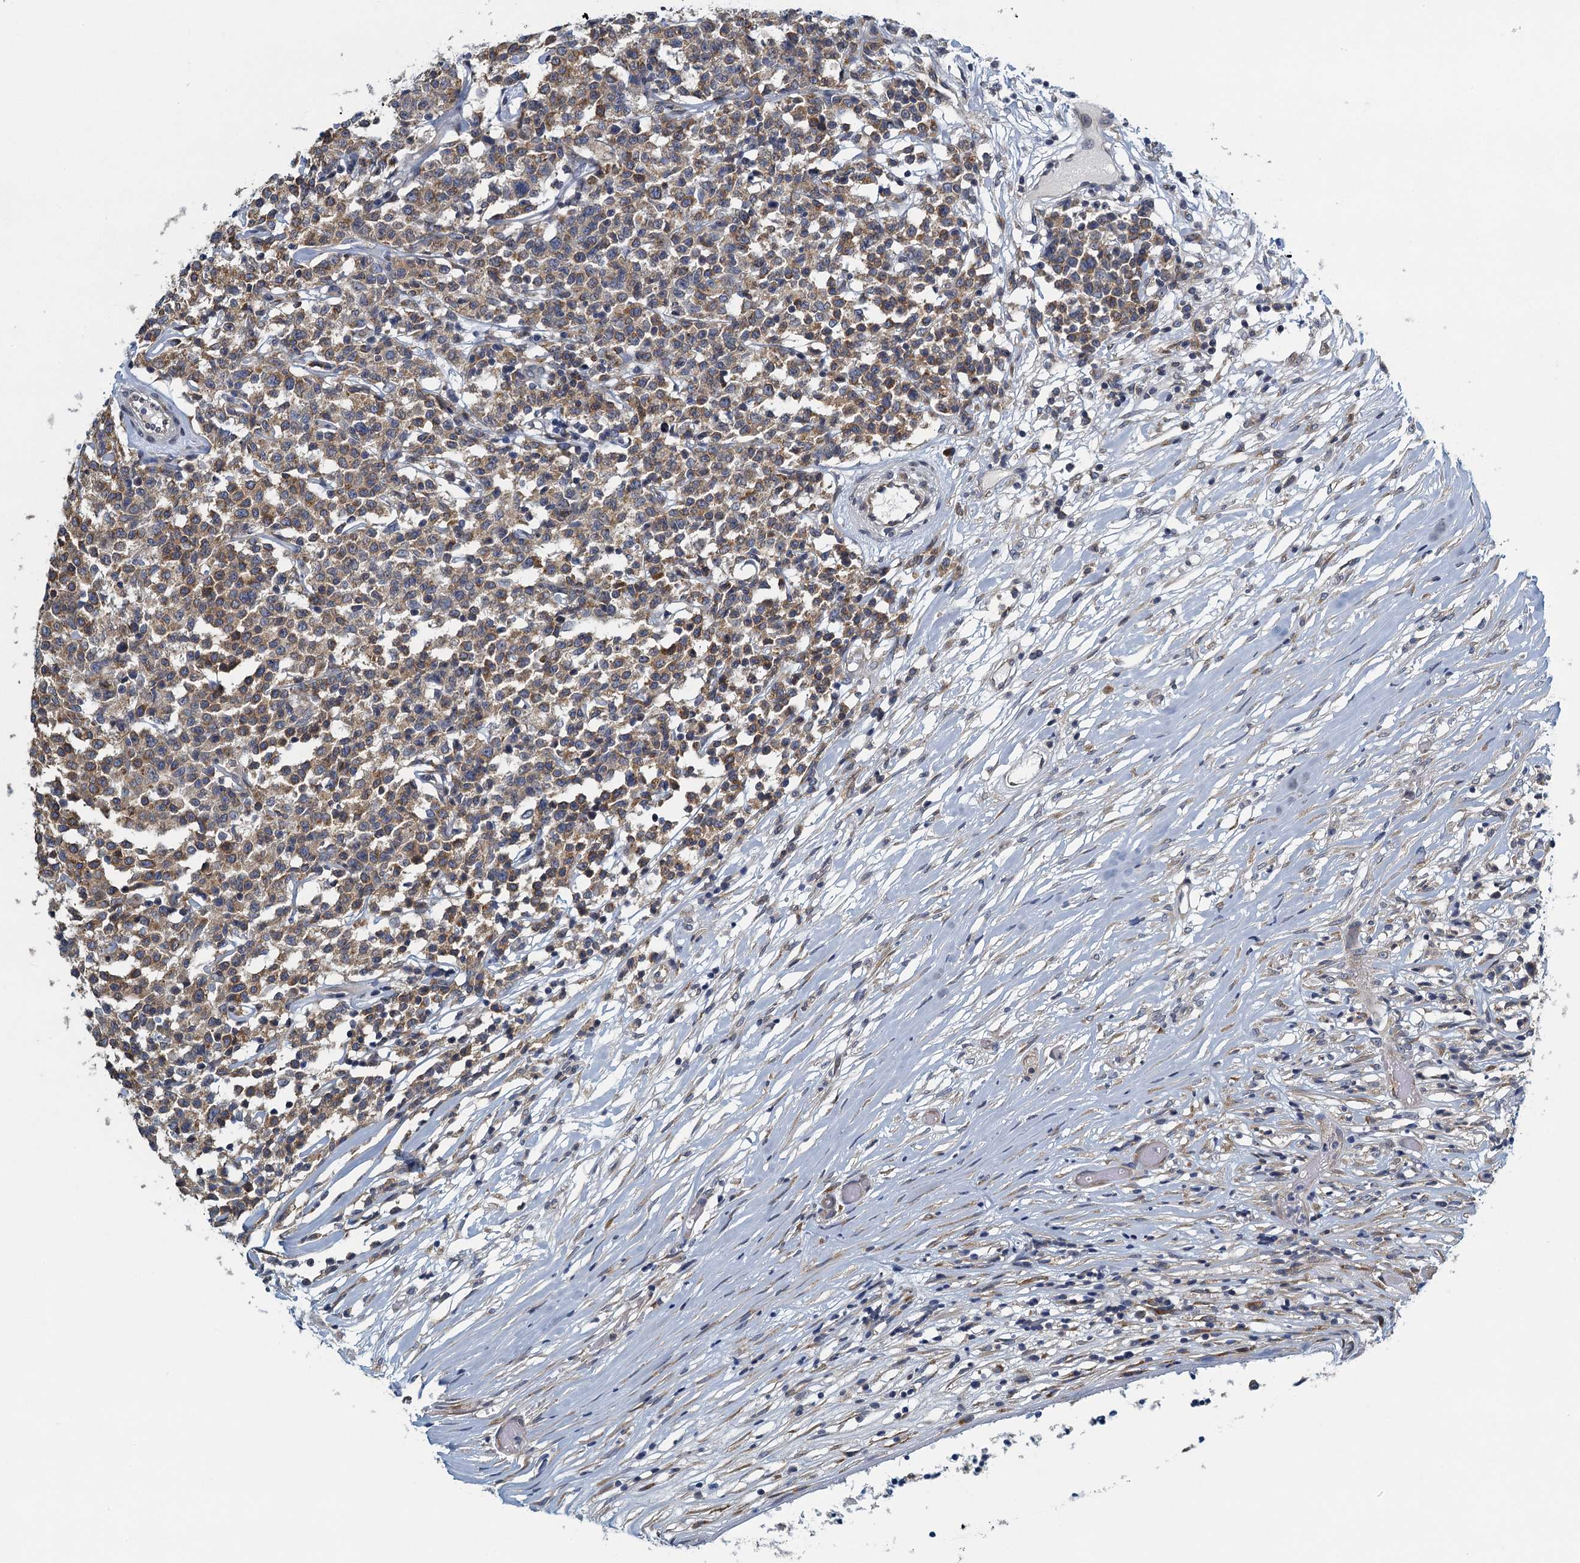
{"staining": {"intensity": "moderate", "quantity": ">75%", "location": "cytoplasmic/membranous"}, "tissue": "lymphoma", "cell_type": "Tumor cells", "image_type": "cancer", "snomed": [{"axis": "morphology", "description": "Malignant lymphoma, non-Hodgkin's type, Low grade"}, {"axis": "topography", "description": "Small intestine"}], "caption": "Malignant lymphoma, non-Hodgkin's type (low-grade) tissue exhibits moderate cytoplasmic/membranous positivity in approximately >75% of tumor cells, visualized by immunohistochemistry.", "gene": "ALG2", "patient": {"sex": "female", "age": 59}}